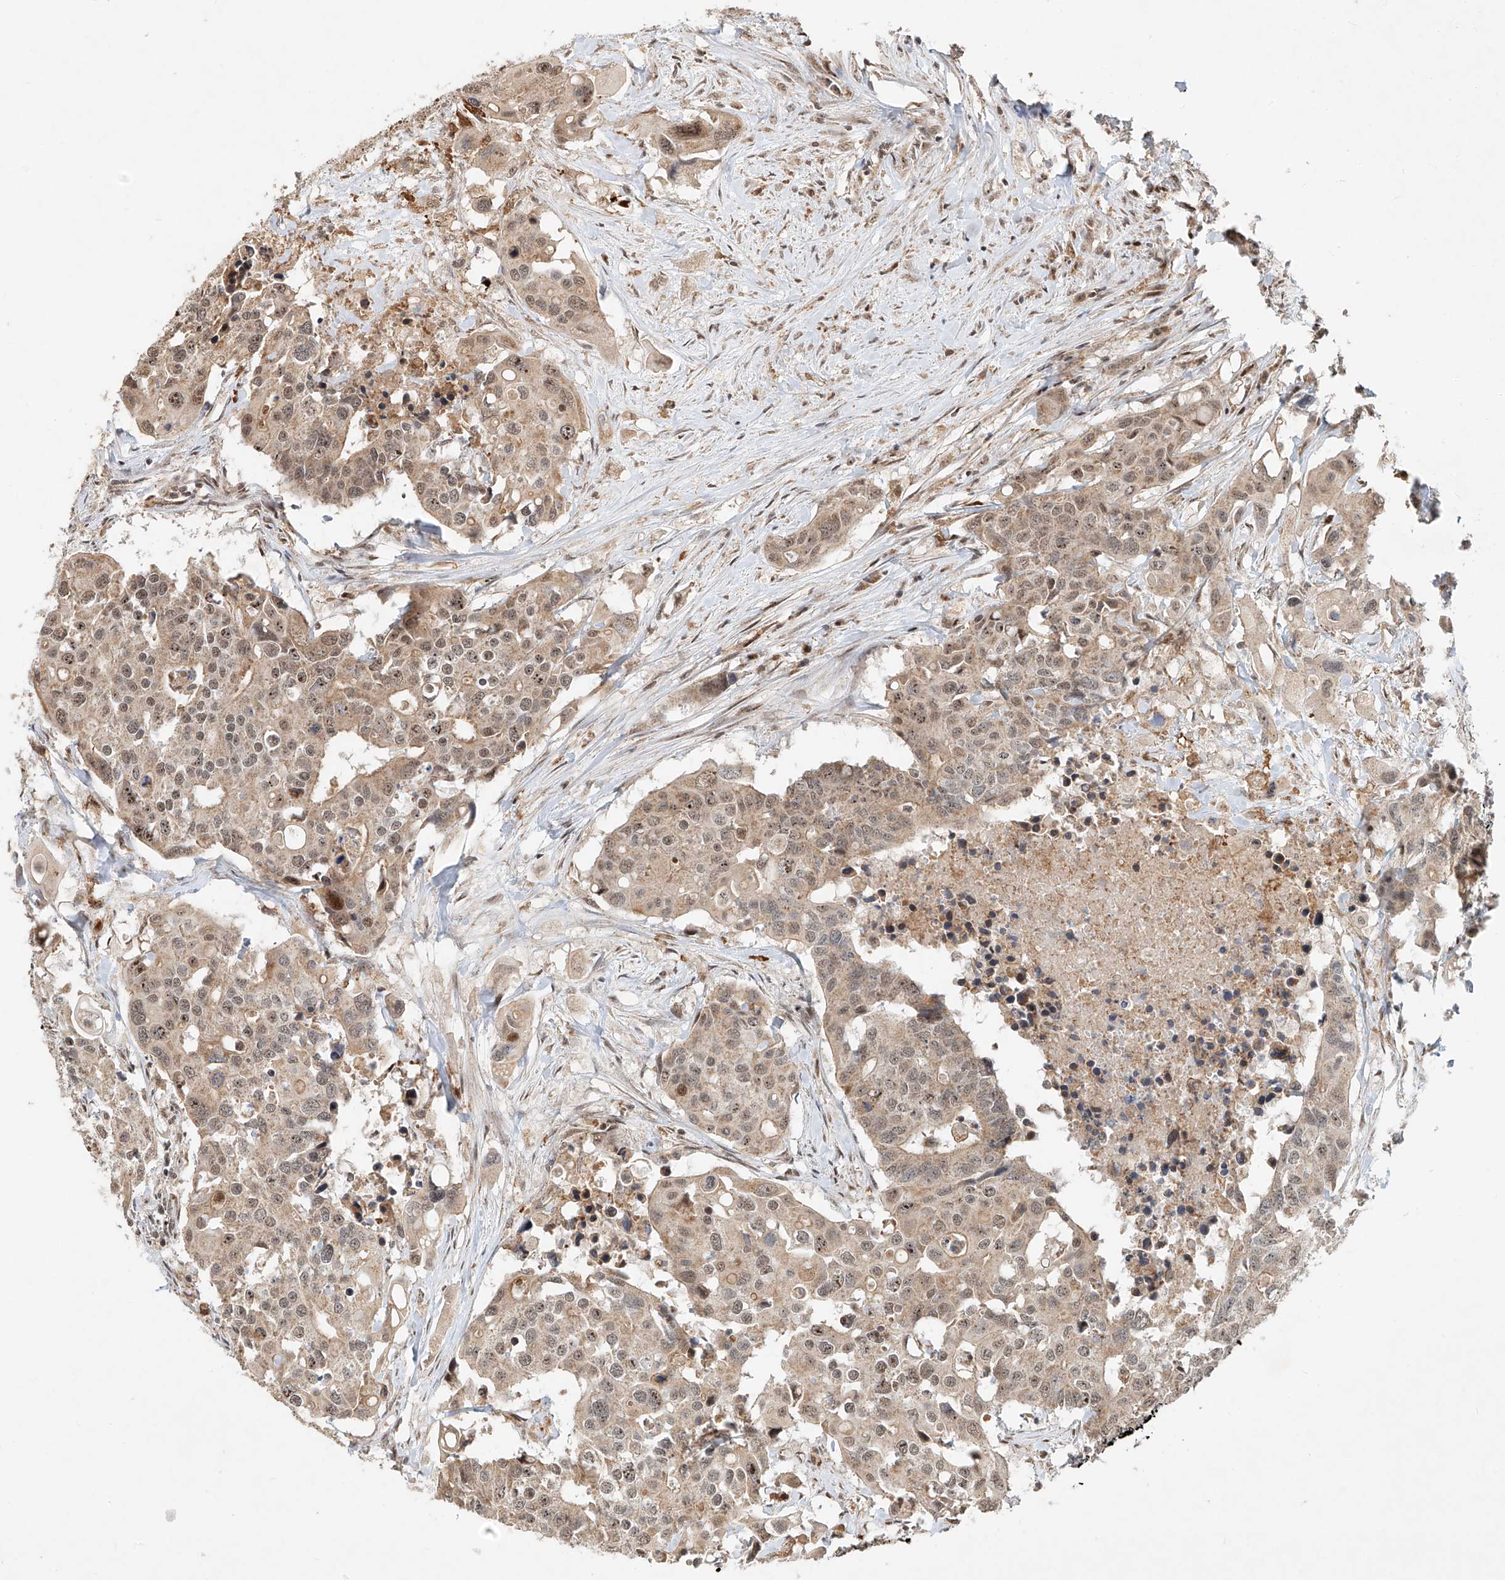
{"staining": {"intensity": "moderate", "quantity": "25%-75%", "location": "cytoplasmic/membranous,nuclear"}, "tissue": "colorectal cancer", "cell_type": "Tumor cells", "image_type": "cancer", "snomed": [{"axis": "morphology", "description": "Adenocarcinoma, NOS"}, {"axis": "topography", "description": "Colon"}], "caption": "A brown stain shows moderate cytoplasmic/membranous and nuclear expression of a protein in human colorectal cancer tumor cells.", "gene": "SYTL3", "patient": {"sex": "male", "age": 77}}